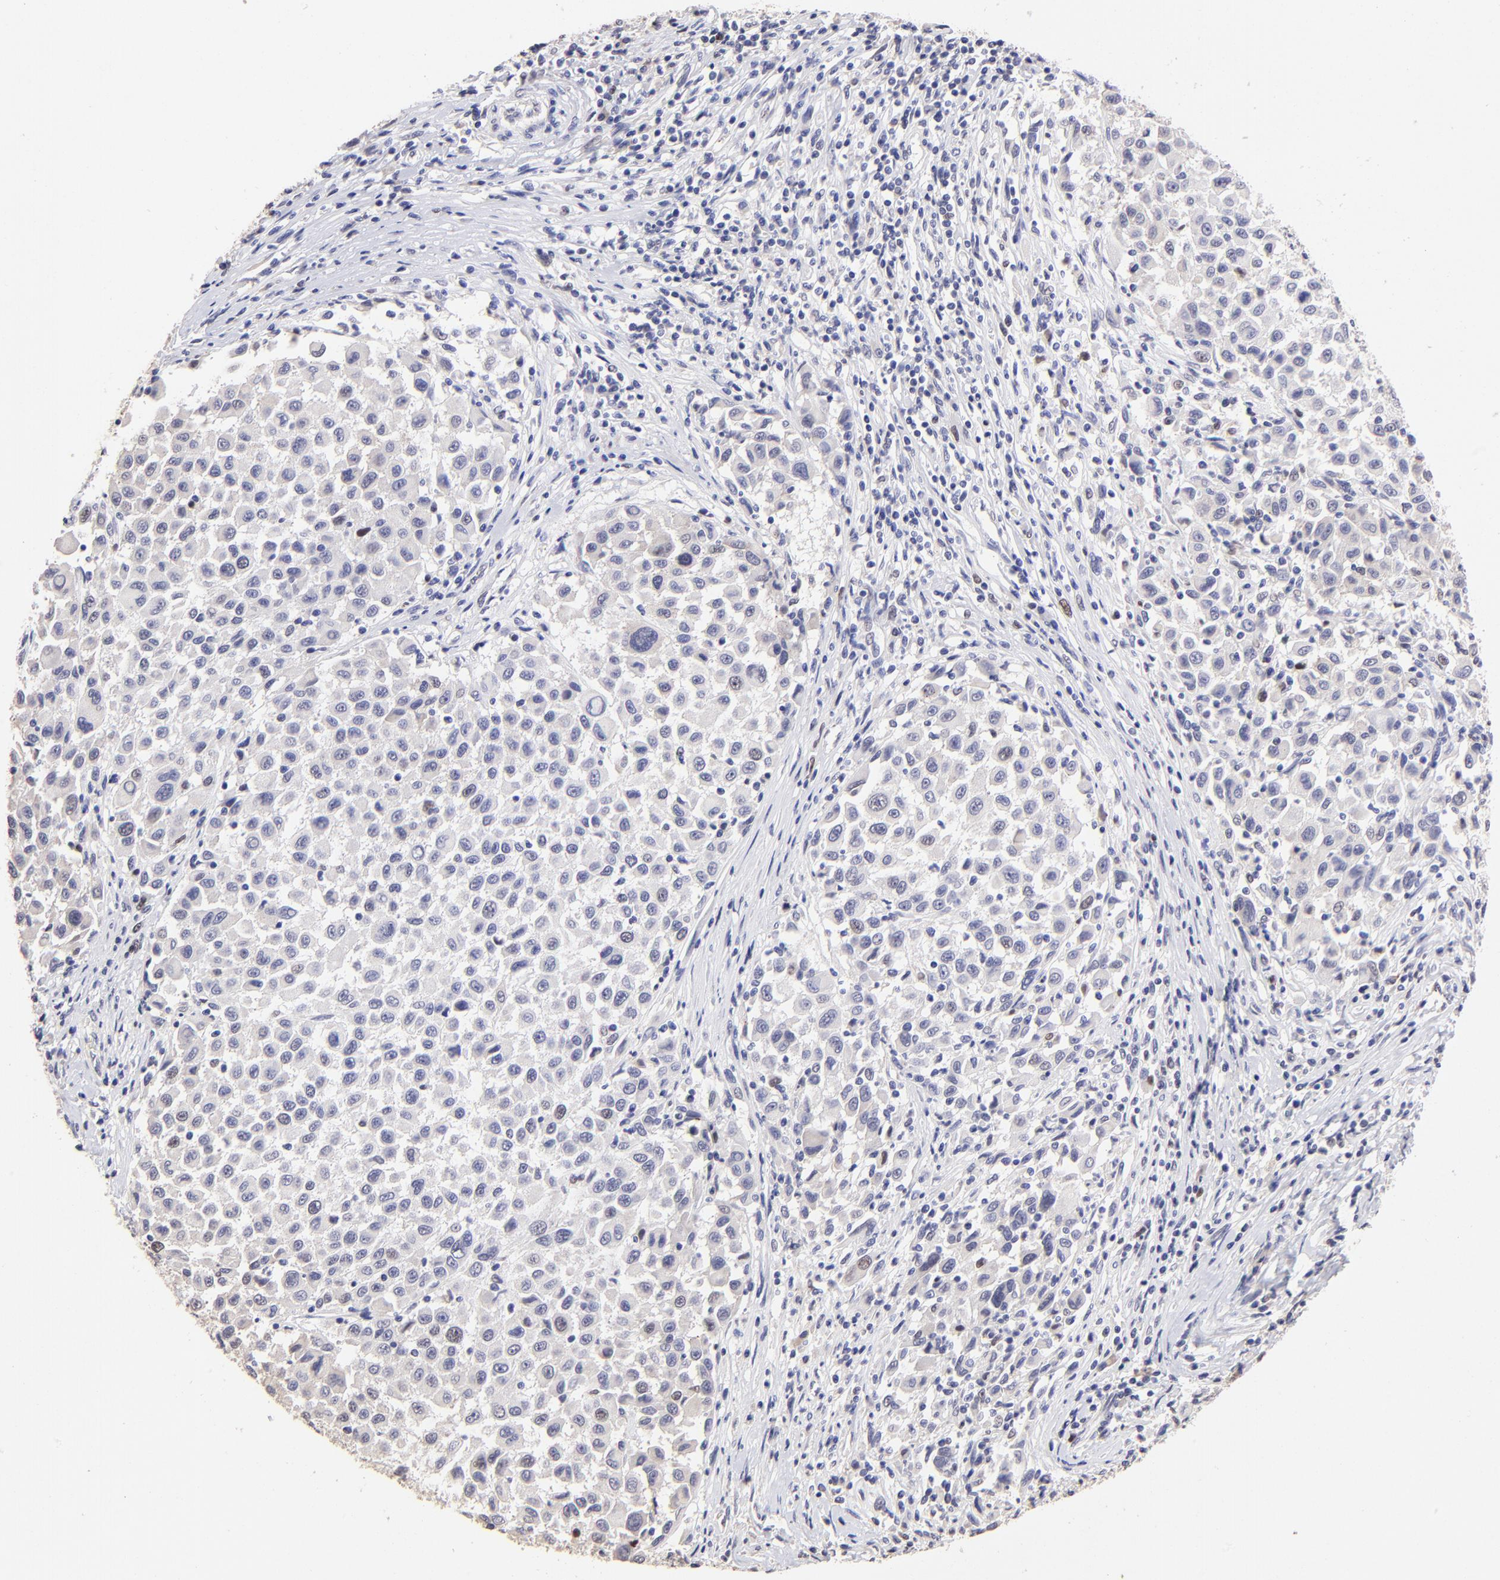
{"staining": {"intensity": "weak", "quantity": "<25%", "location": "nuclear"}, "tissue": "melanoma", "cell_type": "Tumor cells", "image_type": "cancer", "snomed": [{"axis": "morphology", "description": "Malignant melanoma, Metastatic site"}, {"axis": "topography", "description": "Lymph node"}], "caption": "The histopathology image shows no staining of tumor cells in malignant melanoma (metastatic site).", "gene": "DNMT1", "patient": {"sex": "male", "age": 61}}